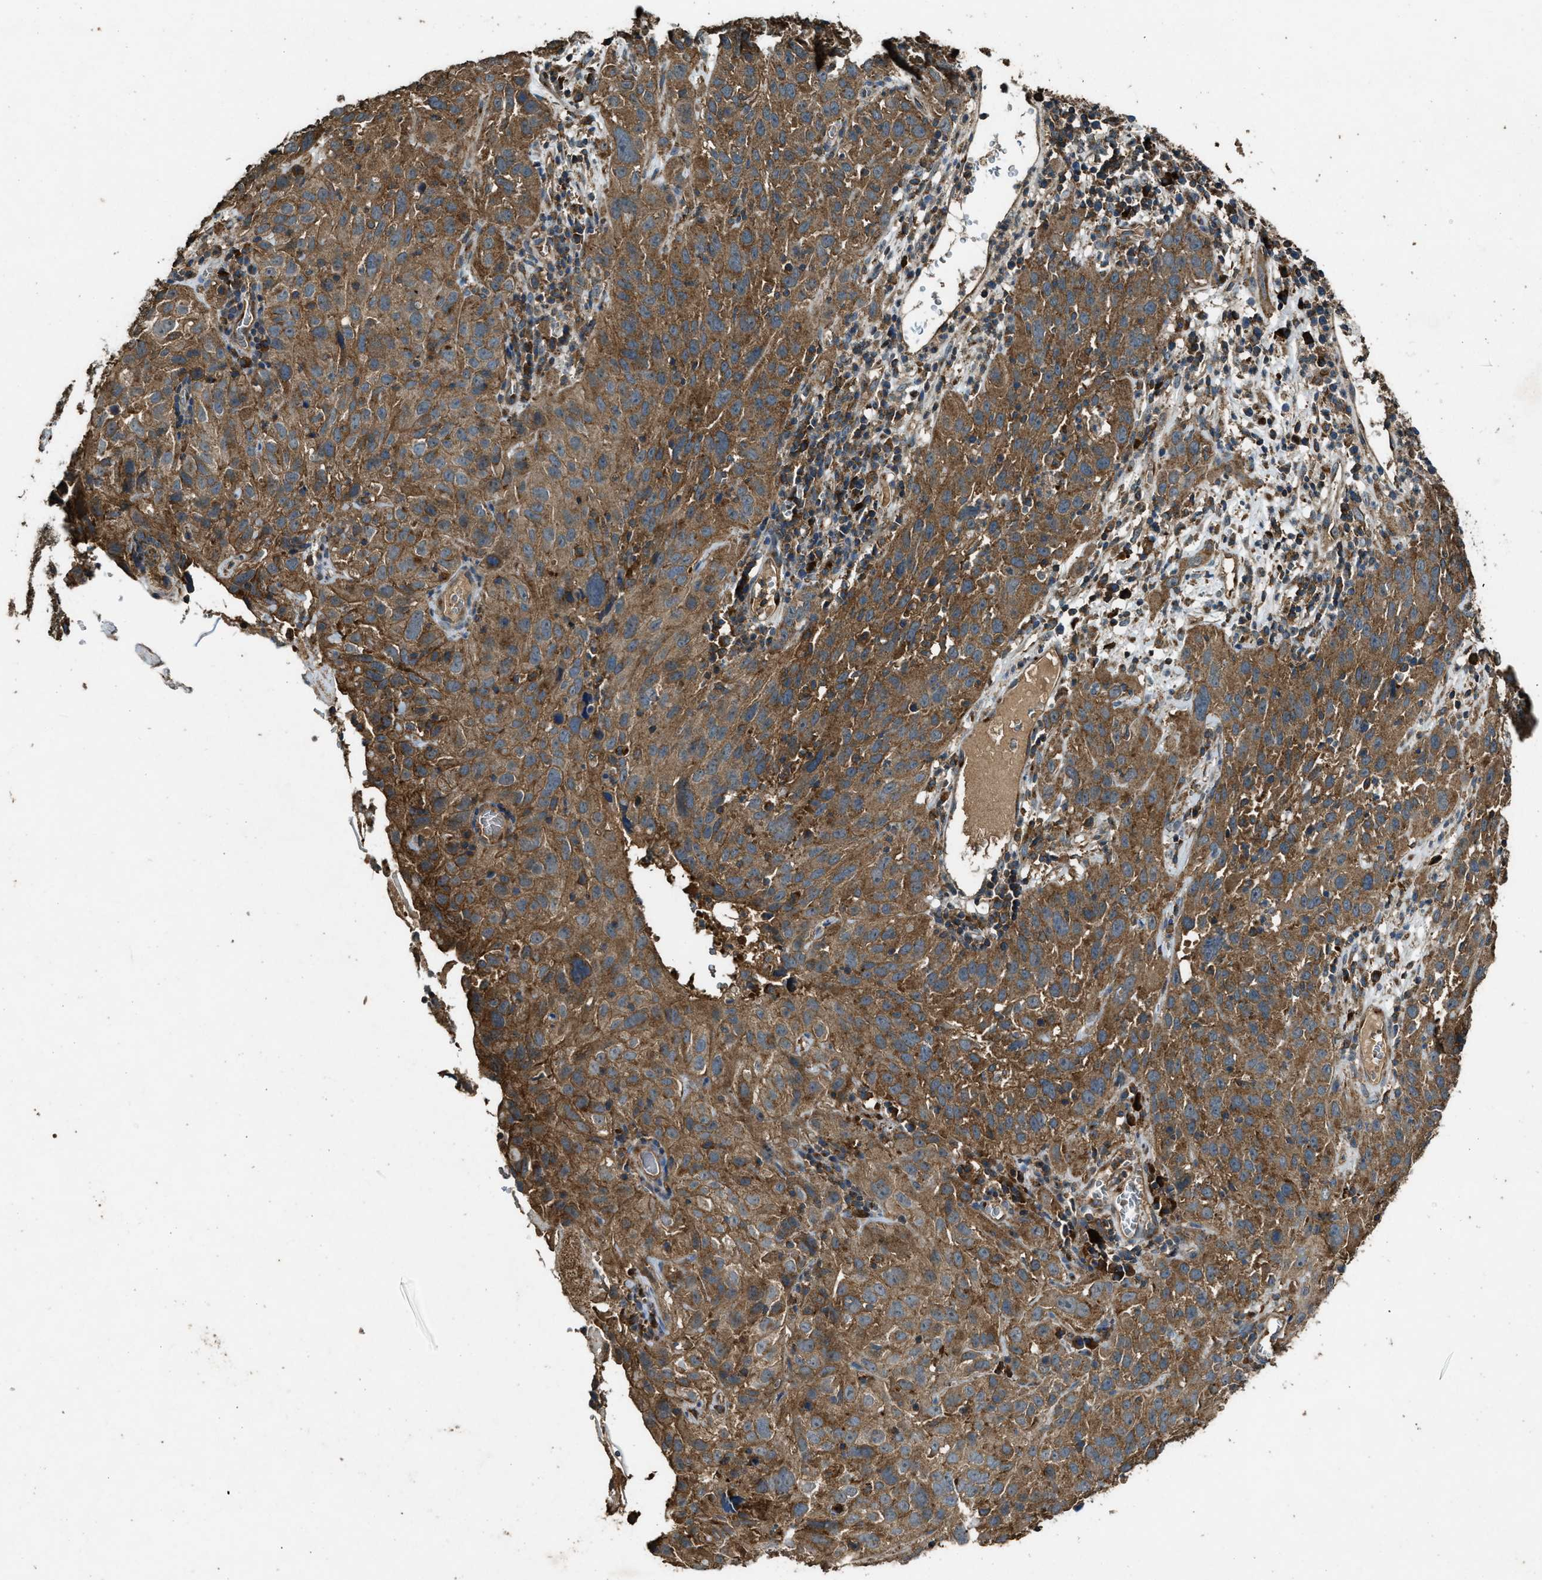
{"staining": {"intensity": "moderate", "quantity": ">75%", "location": "cytoplasmic/membranous"}, "tissue": "cervical cancer", "cell_type": "Tumor cells", "image_type": "cancer", "snomed": [{"axis": "morphology", "description": "Squamous cell carcinoma, NOS"}, {"axis": "topography", "description": "Cervix"}], "caption": "Immunohistochemistry of cervical squamous cell carcinoma exhibits medium levels of moderate cytoplasmic/membranous expression in approximately >75% of tumor cells. The staining was performed using DAB (3,3'-diaminobenzidine) to visualize the protein expression in brown, while the nuclei were stained in blue with hematoxylin (Magnification: 20x).", "gene": "MAP3K8", "patient": {"sex": "female", "age": 32}}